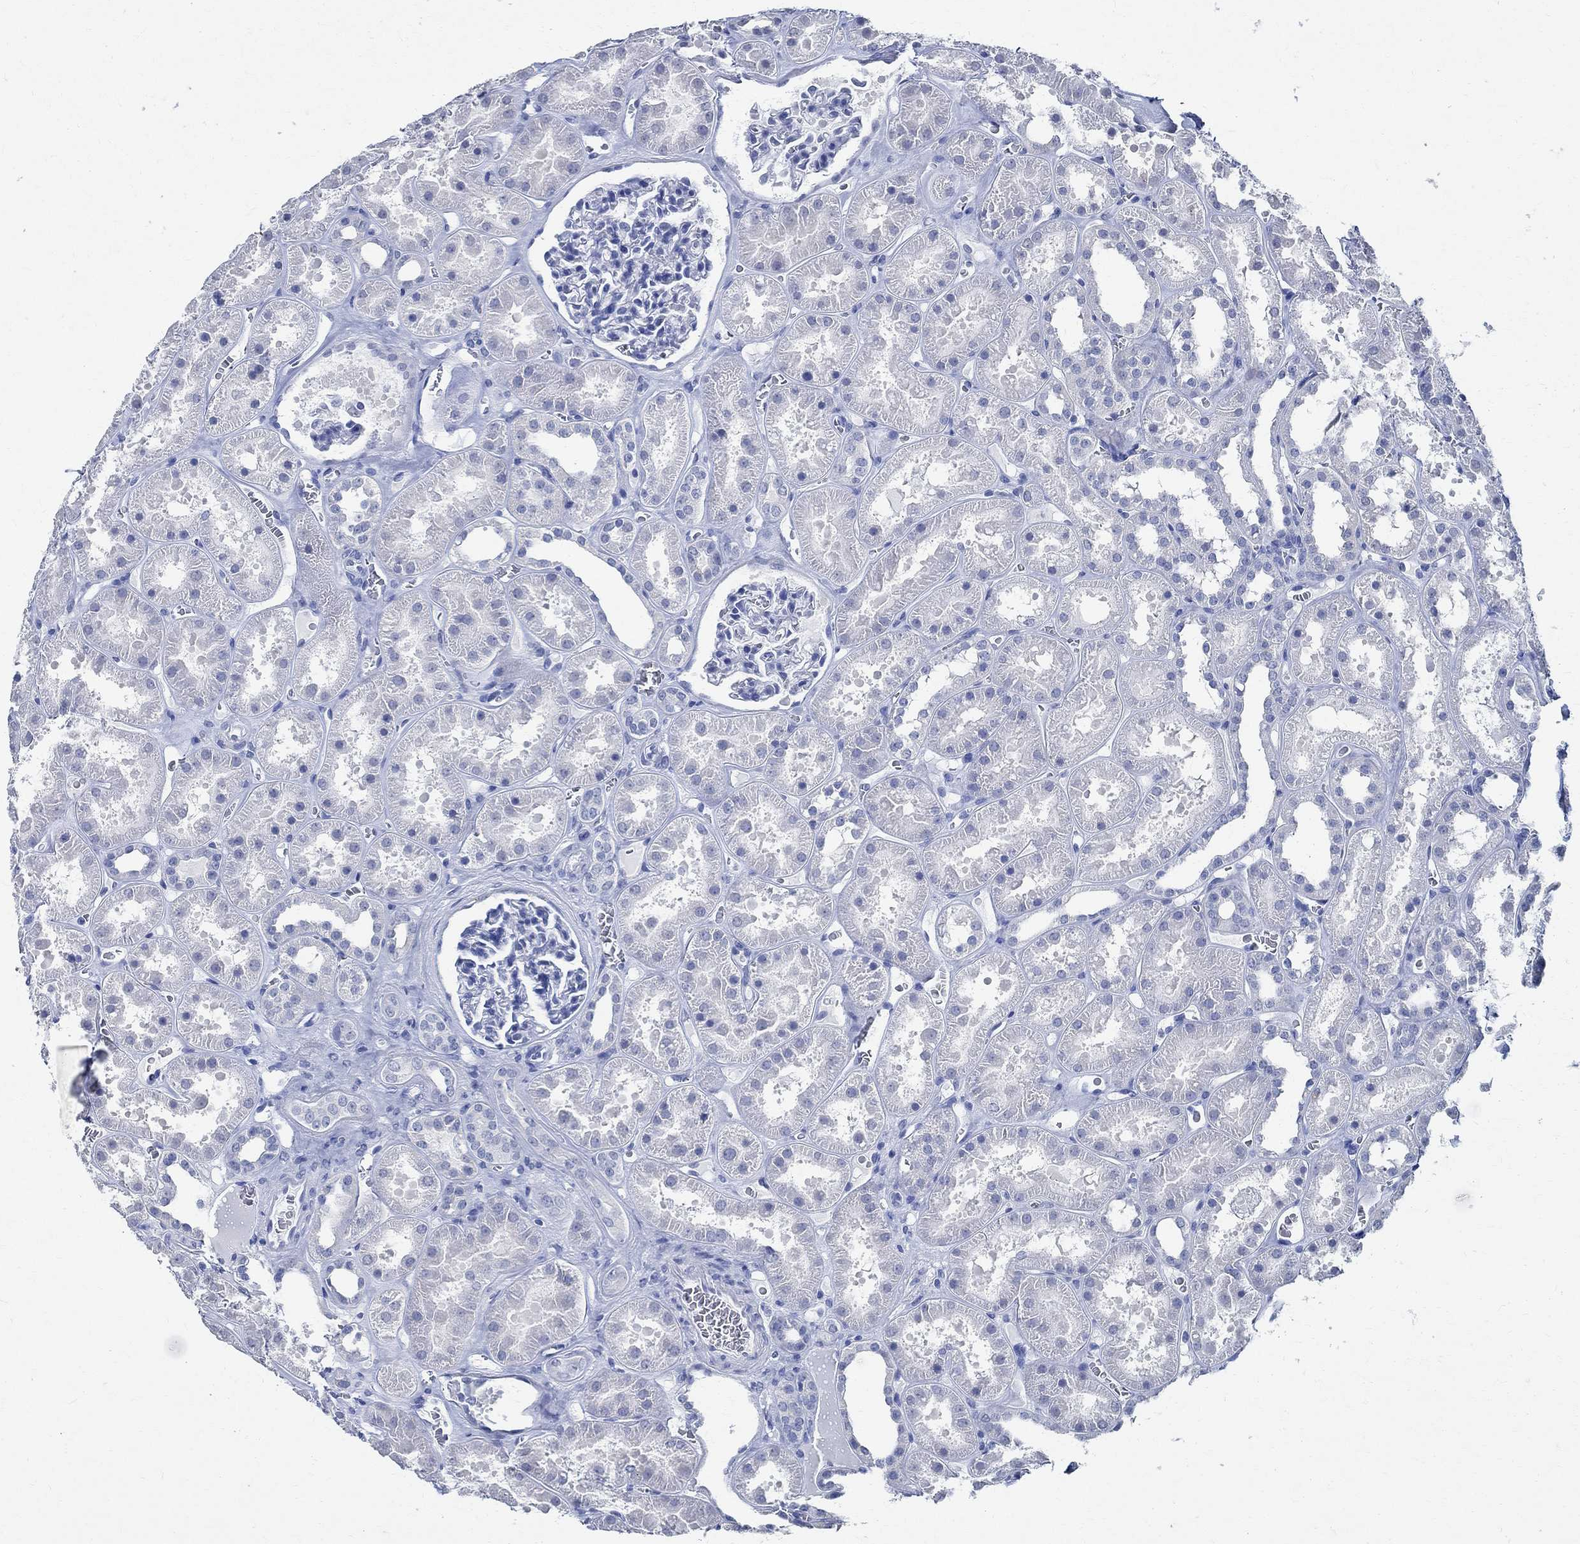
{"staining": {"intensity": "negative", "quantity": "none", "location": "none"}, "tissue": "kidney", "cell_type": "Cells in glomeruli", "image_type": "normal", "snomed": [{"axis": "morphology", "description": "Normal tissue, NOS"}, {"axis": "topography", "description": "Kidney"}], "caption": "The micrograph shows no significant staining in cells in glomeruli of kidney.", "gene": "TMEM221", "patient": {"sex": "female", "age": 41}}